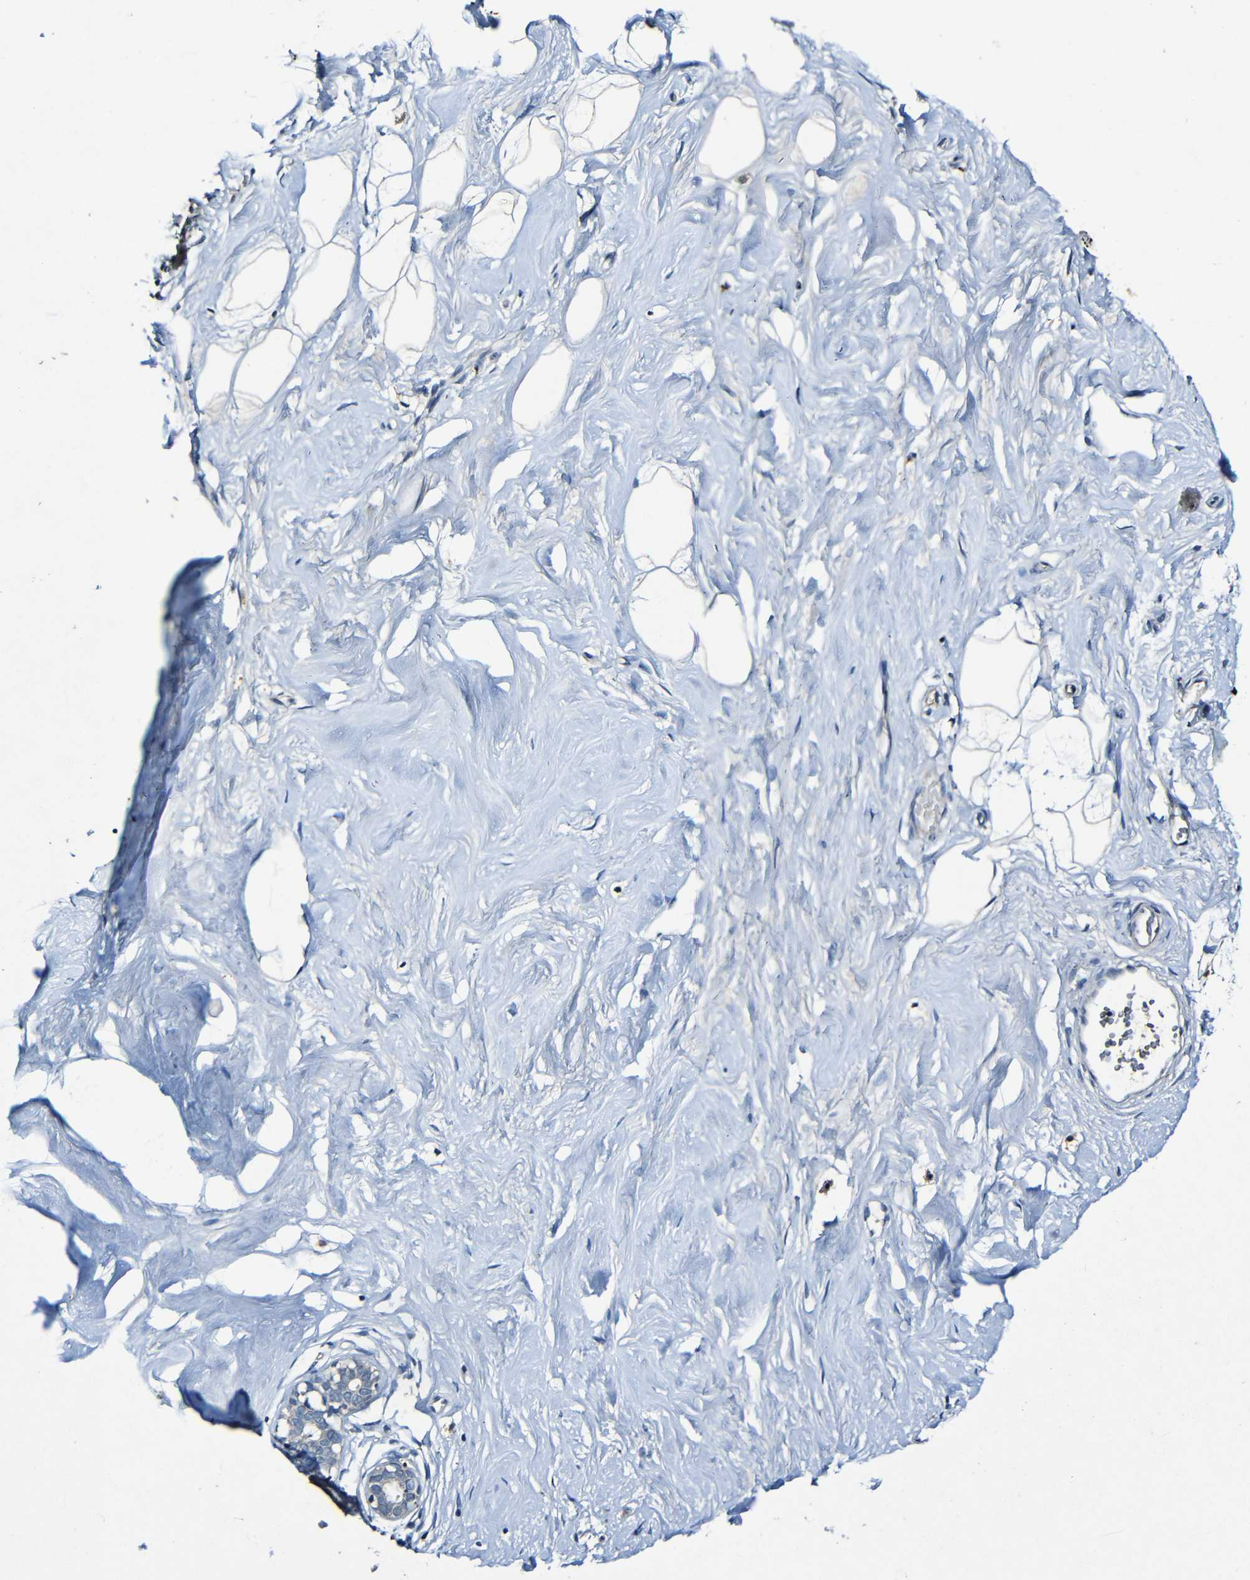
{"staining": {"intensity": "negative", "quantity": "none", "location": "none"}, "tissue": "breast", "cell_type": "Adipocytes", "image_type": "normal", "snomed": [{"axis": "morphology", "description": "Normal tissue, NOS"}, {"axis": "topography", "description": "Breast"}], "caption": "Immunohistochemistry (IHC) micrograph of normal breast: breast stained with DAB (3,3'-diaminobenzidine) demonstrates no significant protein expression in adipocytes.", "gene": "LRRC70", "patient": {"sex": "female", "age": 23}}